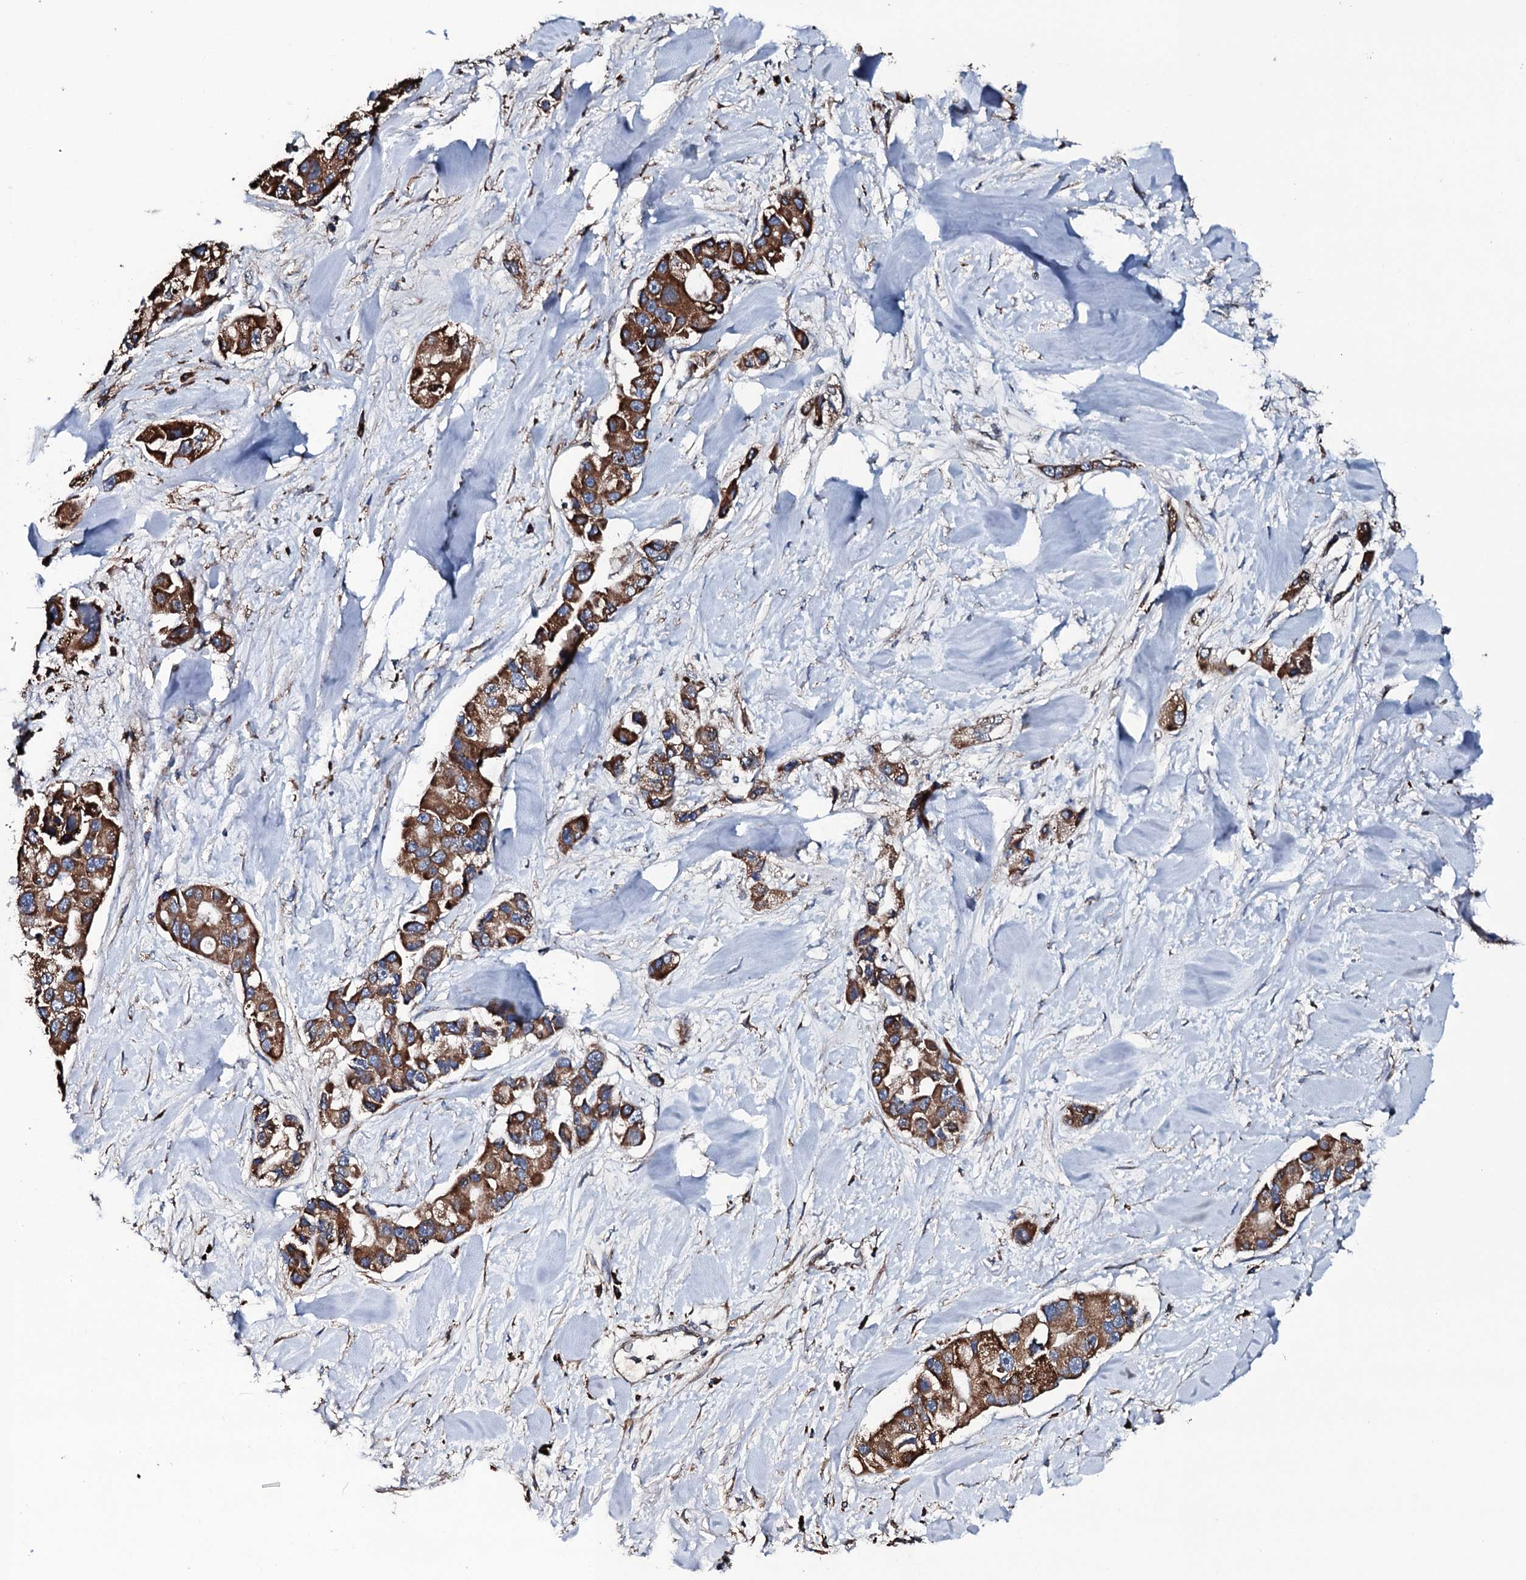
{"staining": {"intensity": "moderate", "quantity": ">75%", "location": "cytoplasmic/membranous"}, "tissue": "lung cancer", "cell_type": "Tumor cells", "image_type": "cancer", "snomed": [{"axis": "morphology", "description": "Adenocarcinoma, NOS"}, {"axis": "topography", "description": "Lung"}], "caption": "IHC histopathology image of neoplastic tissue: human lung cancer stained using immunohistochemistry demonstrates medium levels of moderate protein expression localized specifically in the cytoplasmic/membranous of tumor cells, appearing as a cytoplasmic/membranous brown color.", "gene": "RAB12", "patient": {"sex": "female", "age": 54}}